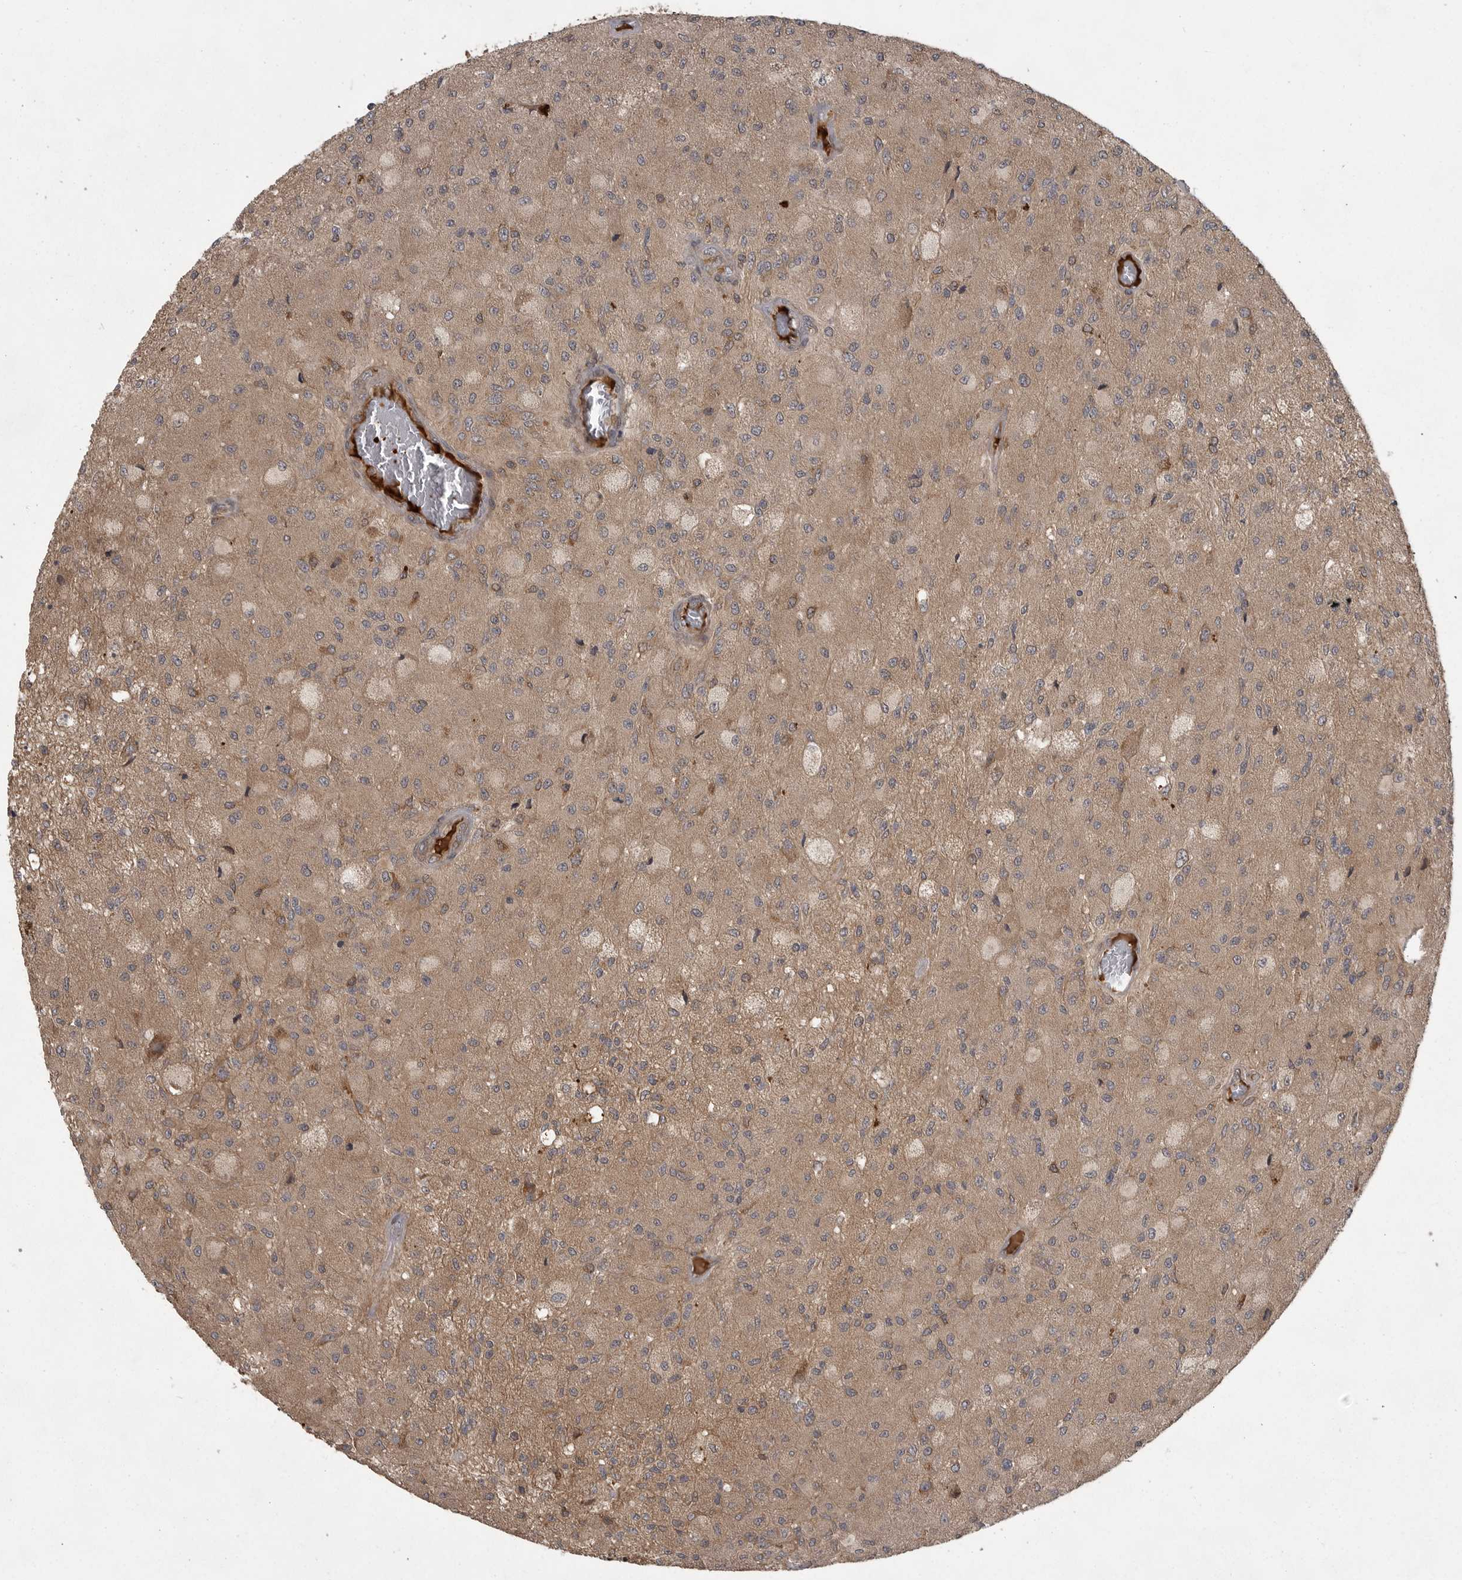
{"staining": {"intensity": "weak", "quantity": "<25%", "location": "cytoplasmic/membranous"}, "tissue": "glioma", "cell_type": "Tumor cells", "image_type": "cancer", "snomed": [{"axis": "morphology", "description": "Normal tissue, NOS"}, {"axis": "morphology", "description": "Glioma, malignant, High grade"}, {"axis": "topography", "description": "Cerebral cortex"}], "caption": "Tumor cells show no significant expression in glioma.", "gene": "GPR31", "patient": {"sex": "male", "age": 77}}